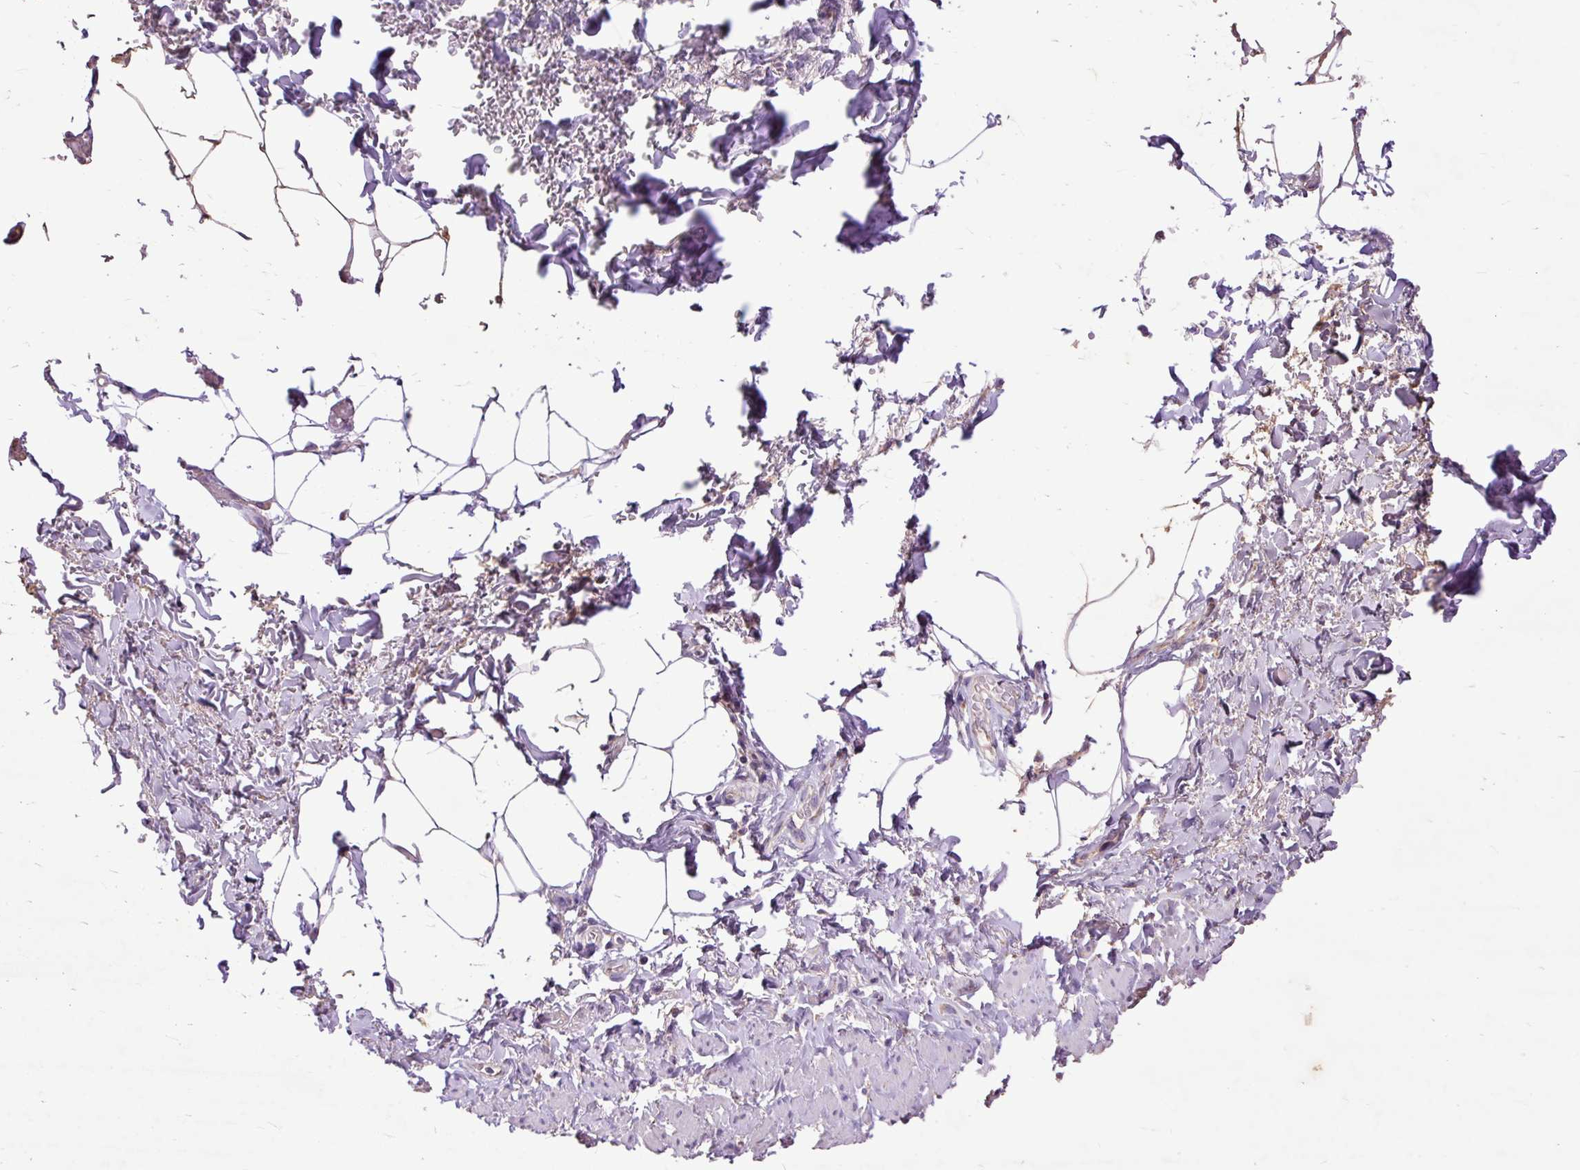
{"staining": {"intensity": "negative", "quantity": "none", "location": "none"}, "tissue": "adipose tissue", "cell_type": "Adipocytes", "image_type": "normal", "snomed": [{"axis": "morphology", "description": "Normal tissue, NOS"}, {"axis": "topography", "description": "Vagina"}, {"axis": "topography", "description": "Peripheral nerve tissue"}], "caption": "Immunohistochemistry (IHC) micrograph of normal adipose tissue stained for a protein (brown), which reveals no positivity in adipocytes.", "gene": "TOMM40", "patient": {"sex": "female", "age": 71}}